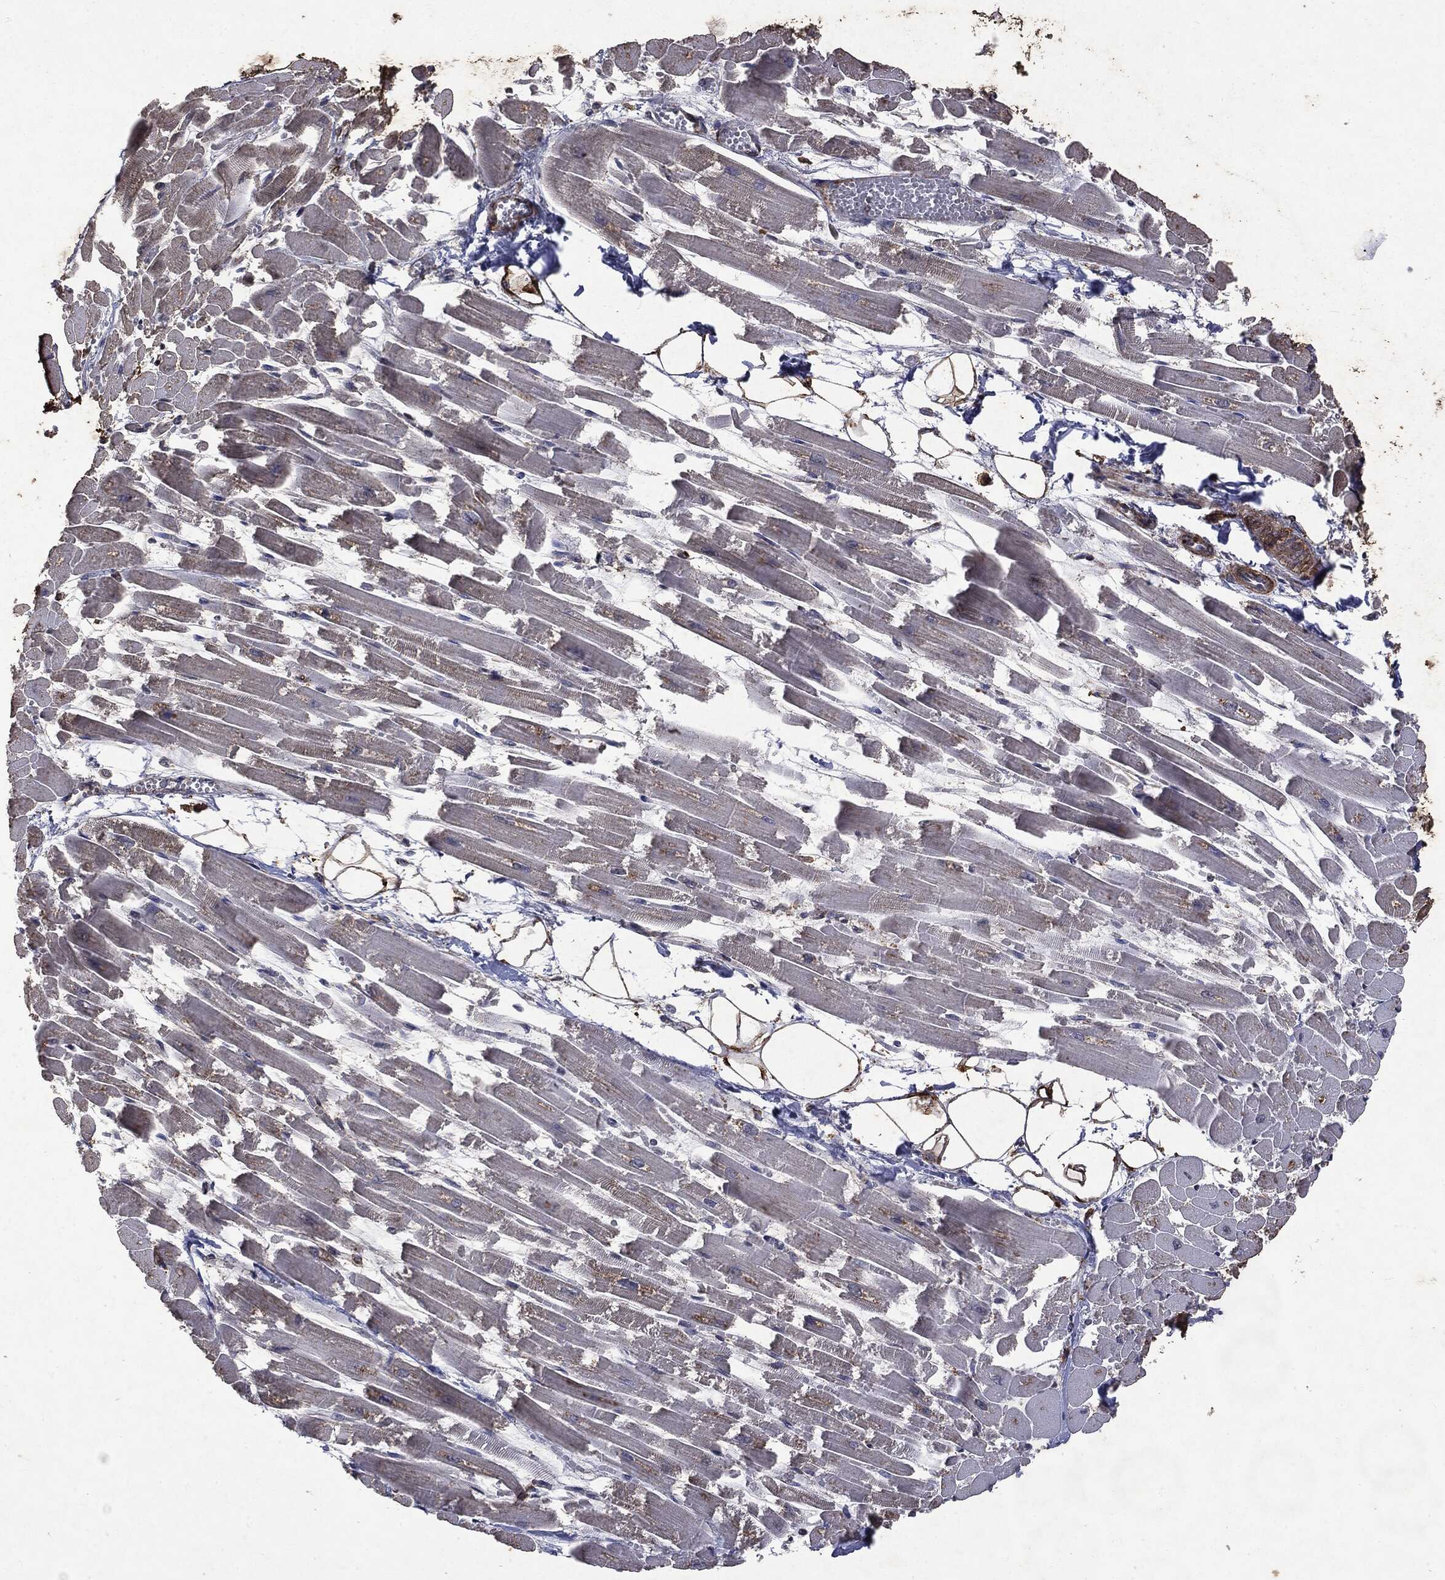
{"staining": {"intensity": "negative", "quantity": "none", "location": "none"}, "tissue": "heart muscle", "cell_type": "Cardiomyocytes", "image_type": "normal", "snomed": [{"axis": "morphology", "description": "Normal tissue, NOS"}, {"axis": "topography", "description": "Heart"}], "caption": "IHC micrograph of normal heart muscle: heart muscle stained with DAB exhibits no significant protein staining in cardiomyocytes.", "gene": "PTEN", "patient": {"sex": "female", "age": 52}}